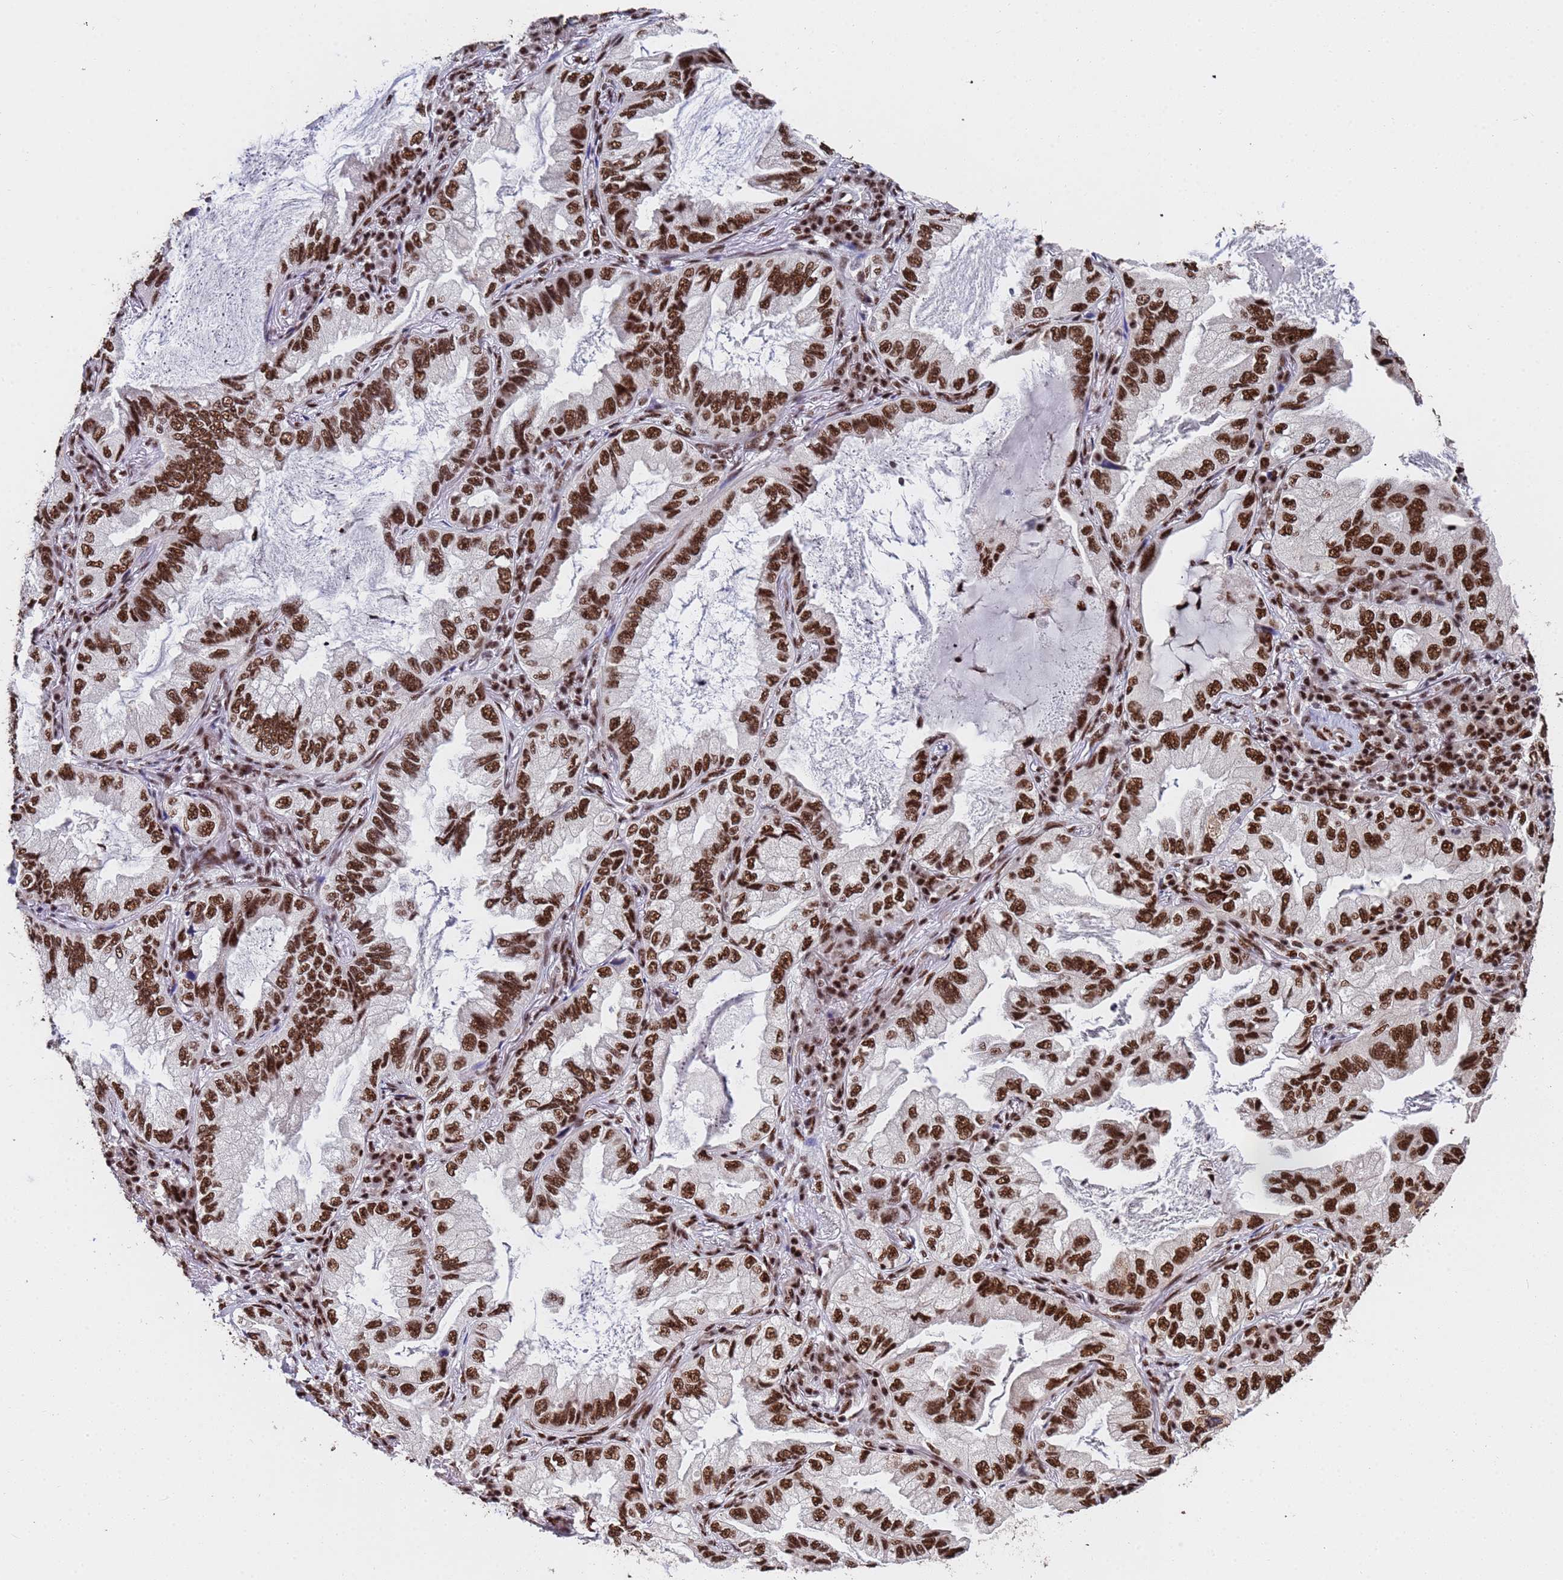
{"staining": {"intensity": "strong", "quantity": ">75%", "location": "nuclear"}, "tissue": "lung cancer", "cell_type": "Tumor cells", "image_type": "cancer", "snomed": [{"axis": "morphology", "description": "Adenocarcinoma, NOS"}, {"axis": "topography", "description": "Lung"}], "caption": "Immunohistochemical staining of lung cancer demonstrates high levels of strong nuclear protein positivity in approximately >75% of tumor cells.", "gene": "SF3B2", "patient": {"sex": "female", "age": 69}}